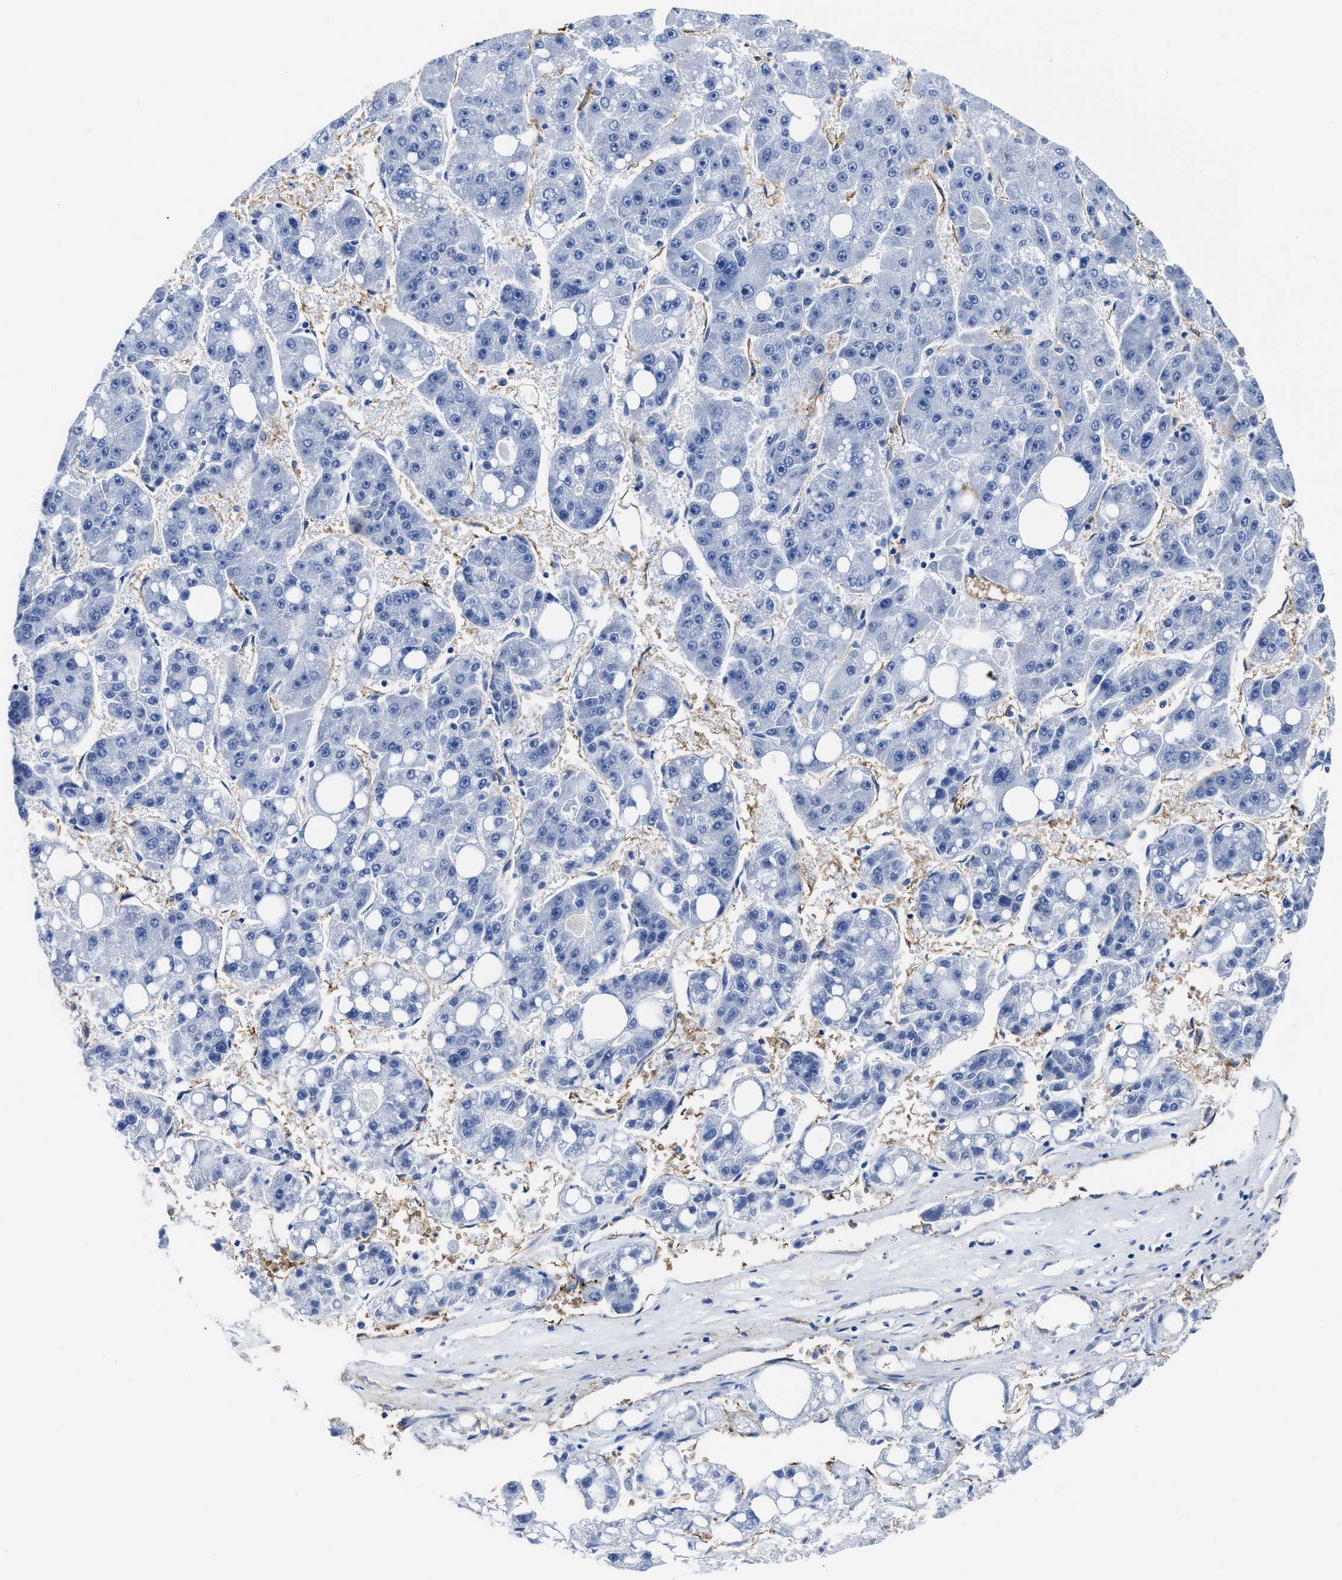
{"staining": {"intensity": "negative", "quantity": "none", "location": "none"}, "tissue": "liver cancer", "cell_type": "Tumor cells", "image_type": "cancer", "snomed": [{"axis": "morphology", "description": "Carcinoma, Hepatocellular, NOS"}, {"axis": "topography", "description": "Liver"}], "caption": "Liver cancer (hepatocellular carcinoma) was stained to show a protein in brown. There is no significant positivity in tumor cells.", "gene": "AQP1", "patient": {"sex": "female", "age": 61}}